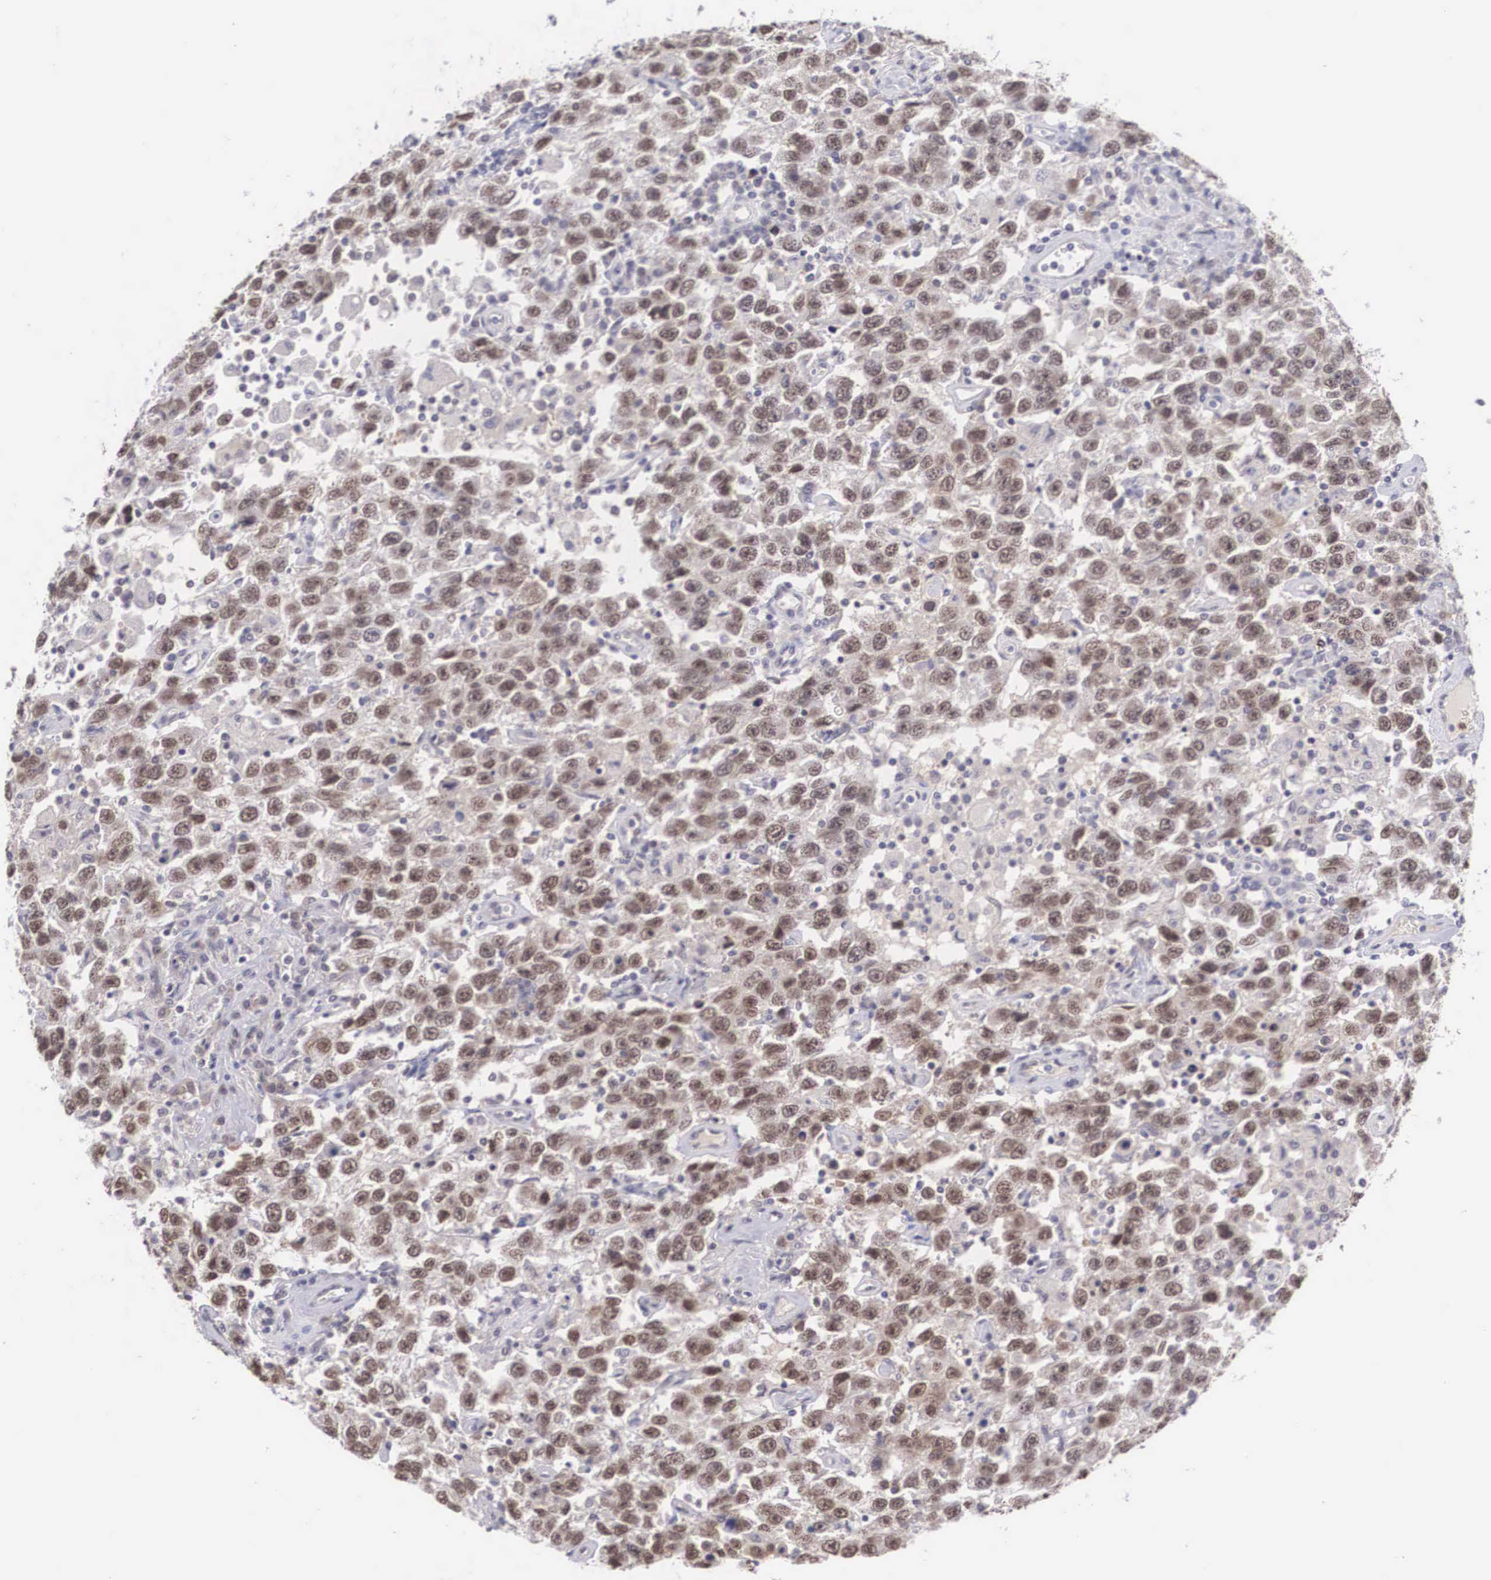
{"staining": {"intensity": "moderate", "quantity": ">75%", "location": "nuclear"}, "tissue": "testis cancer", "cell_type": "Tumor cells", "image_type": "cancer", "snomed": [{"axis": "morphology", "description": "Seminoma, NOS"}, {"axis": "topography", "description": "Testis"}], "caption": "Immunohistochemical staining of testis cancer (seminoma) reveals medium levels of moderate nuclear positivity in approximately >75% of tumor cells.", "gene": "NINL", "patient": {"sex": "male", "age": 41}}